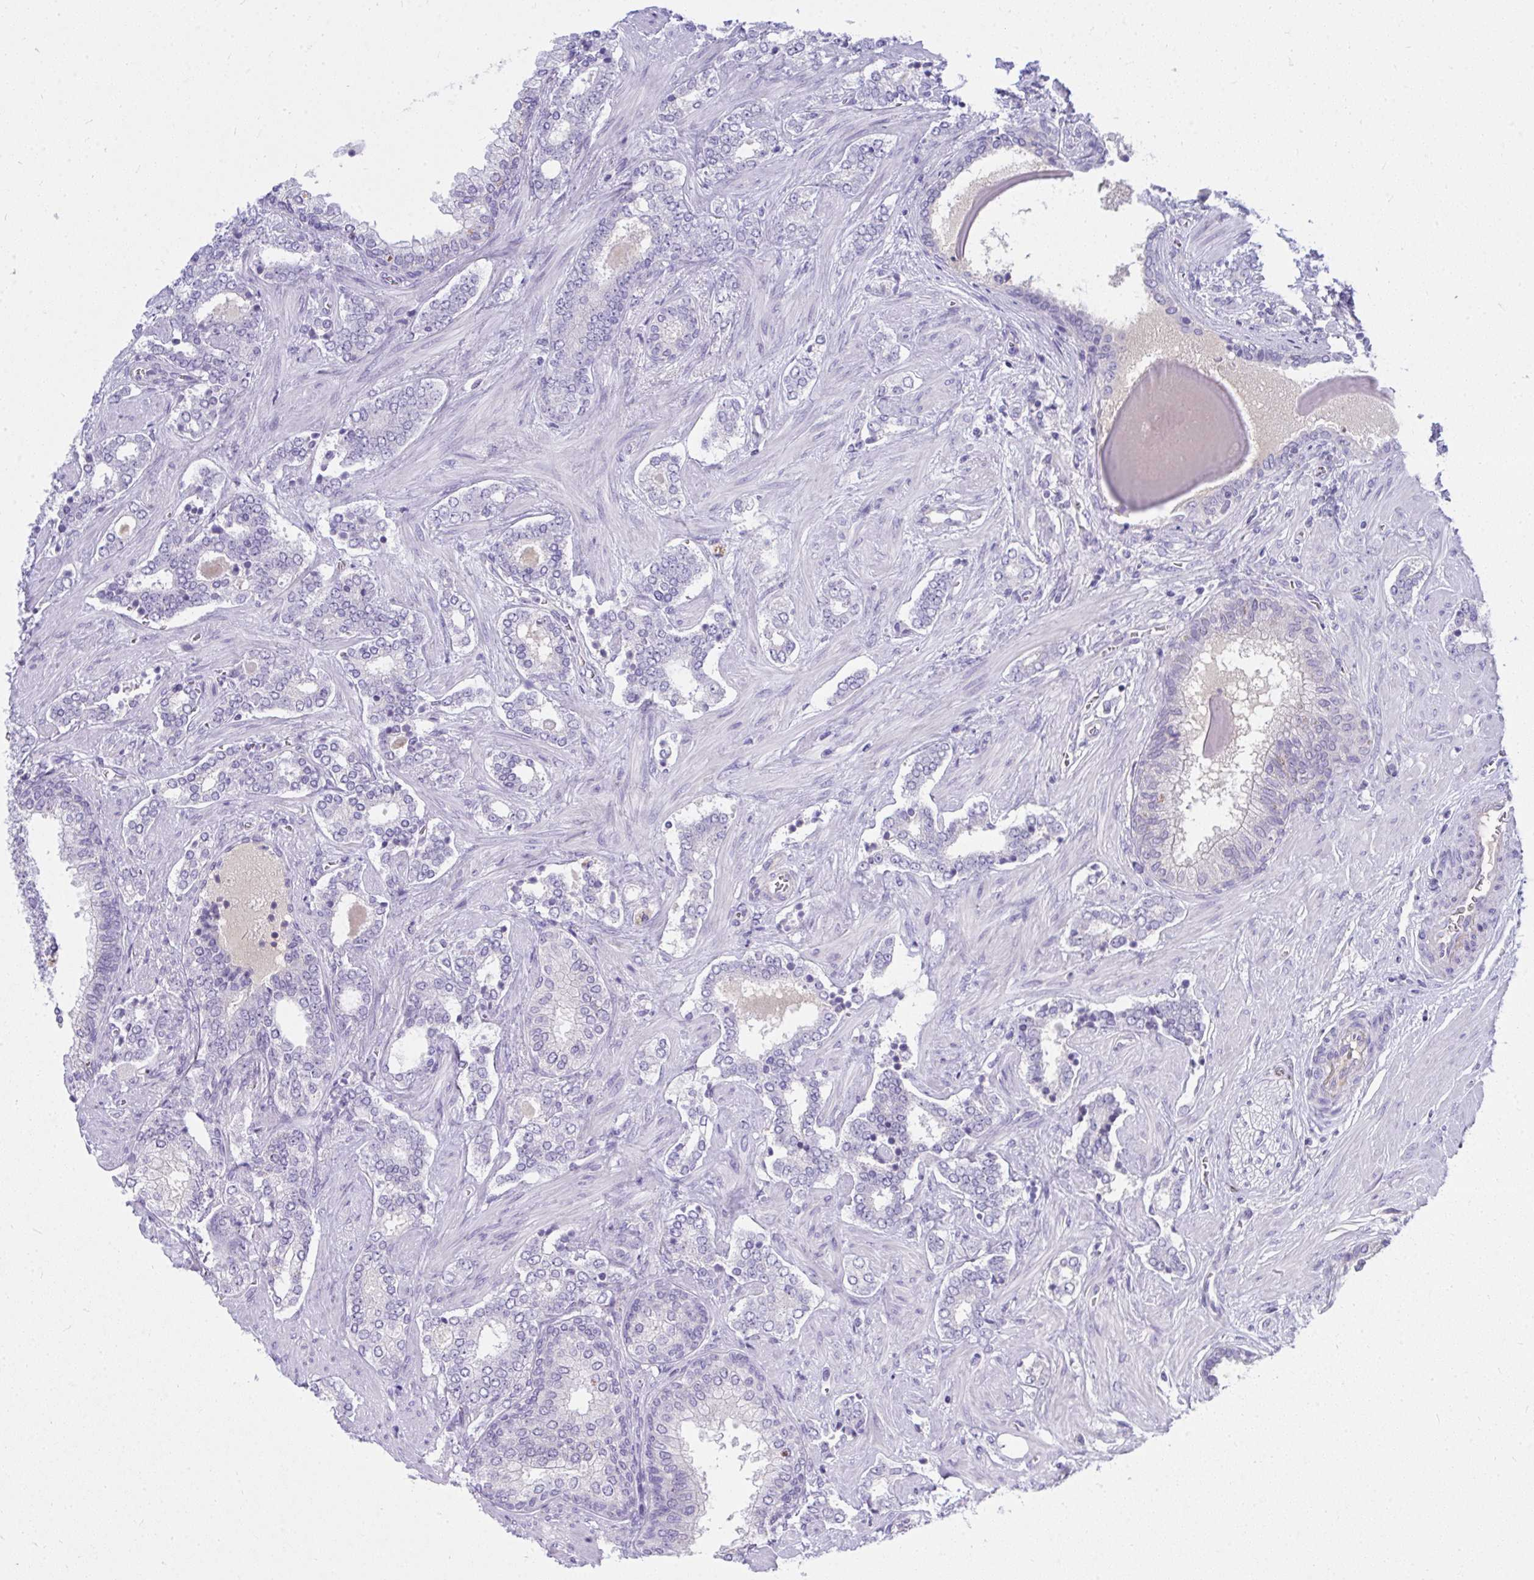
{"staining": {"intensity": "negative", "quantity": "none", "location": "none"}, "tissue": "prostate cancer", "cell_type": "Tumor cells", "image_type": "cancer", "snomed": [{"axis": "morphology", "description": "Adenocarcinoma, High grade"}, {"axis": "topography", "description": "Prostate"}], "caption": "Prostate cancer (high-grade adenocarcinoma) was stained to show a protein in brown. There is no significant positivity in tumor cells.", "gene": "LRRC36", "patient": {"sex": "male", "age": 60}}